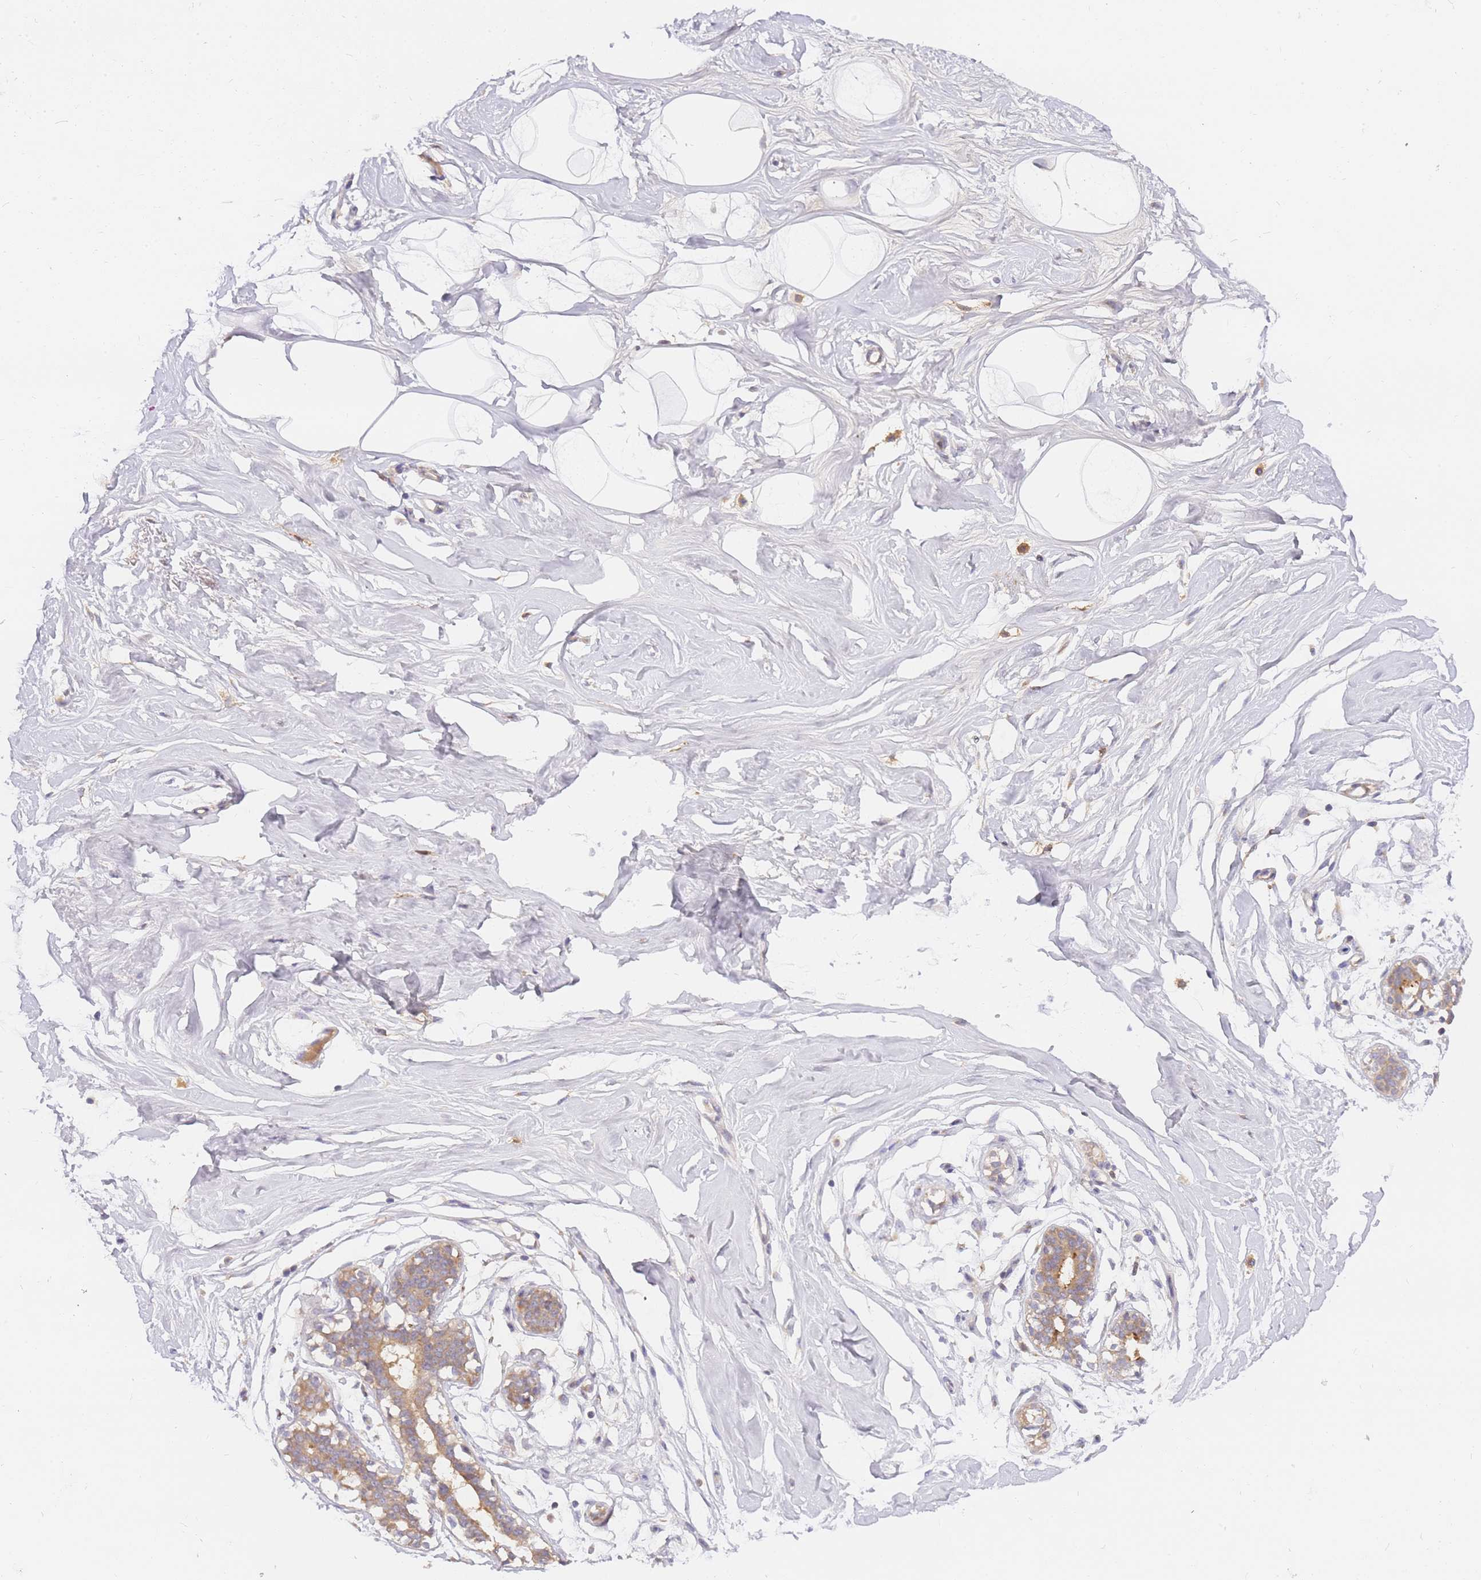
{"staining": {"intensity": "negative", "quantity": "none", "location": "none"}, "tissue": "breast", "cell_type": "Adipocytes", "image_type": "normal", "snomed": [{"axis": "morphology", "description": "Normal tissue, NOS"}, {"axis": "morphology", "description": "Adenoma, NOS"}, {"axis": "topography", "description": "Breast"}], "caption": "High power microscopy histopathology image of an IHC histopathology image of normal breast, revealing no significant staining in adipocytes.", "gene": "ZNF577", "patient": {"sex": "female", "age": 23}}